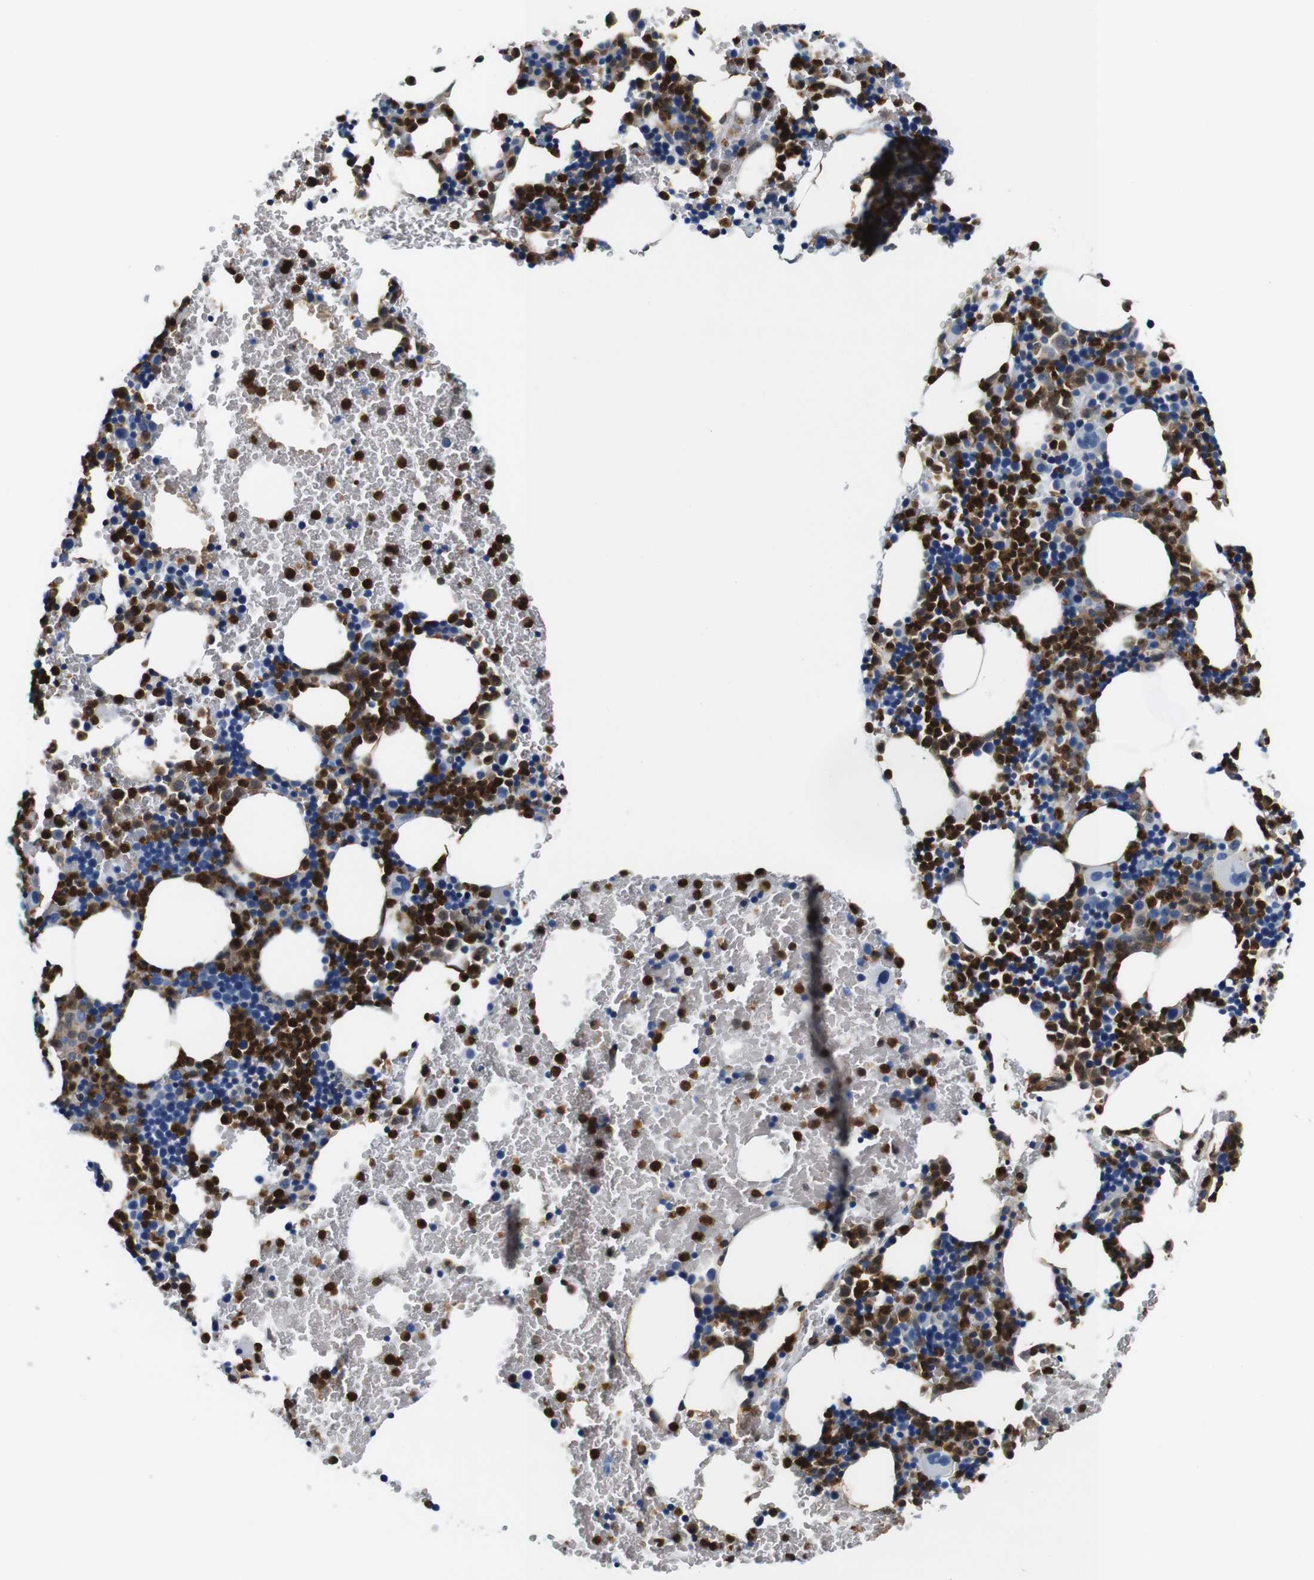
{"staining": {"intensity": "strong", "quantity": ">75%", "location": "cytoplasmic/membranous,nuclear"}, "tissue": "bone marrow", "cell_type": "Hematopoietic cells", "image_type": "normal", "snomed": [{"axis": "morphology", "description": "Normal tissue, NOS"}, {"axis": "morphology", "description": "Inflammation, NOS"}, {"axis": "topography", "description": "Bone marrow"}], "caption": "This is an image of immunohistochemistry (IHC) staining of normal bone marrow, which shows strong staining in the cytoplasmic/membranous,nuclear of hematopoietic cells.", "gene": "ANXA1", "patient": {"sex": "female", "age": 70}}